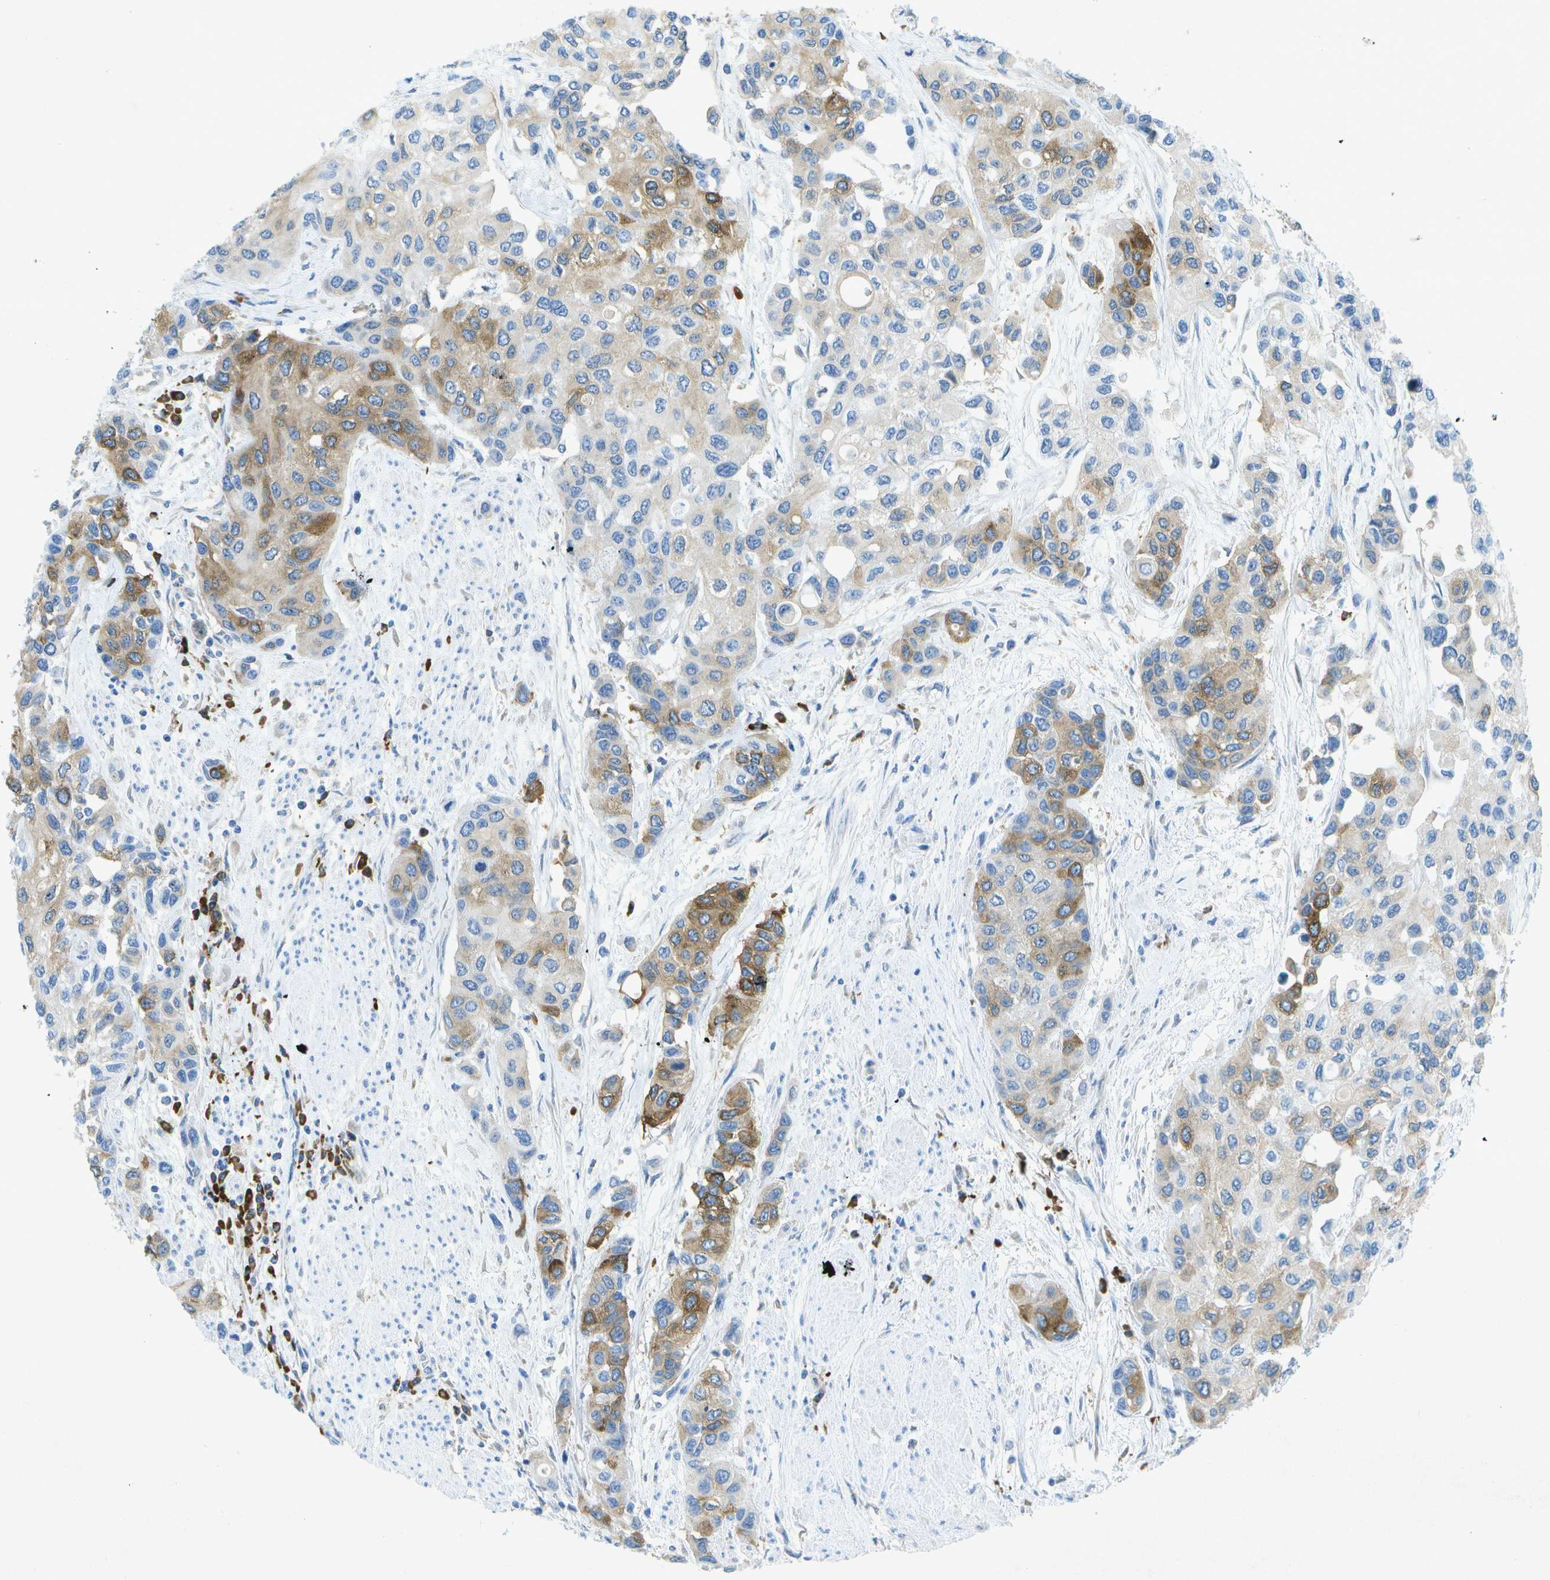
{"staining": {"intensity": "moderate", "quantity": "25%-75%", "location": "cytoplasmic/membranous"}, "tissue": "urothelial cancer", "cell_type": "Tumor cells", "image_type": "cancer", "snomed": [{"axis": "morphology", "description": "Urothelial carcinoma, High grade"}, {"axis": "topography", "description": "Urinary bladder"}], "caption": "Immunohistochemistry of urothelial cancer exhibits medium levels of moderate cytoplasmic/membranous staining in approximately 25%-75% of tumor cells.", "gene": "WNK2", "patient": {"sex": "female", "age": 56}}